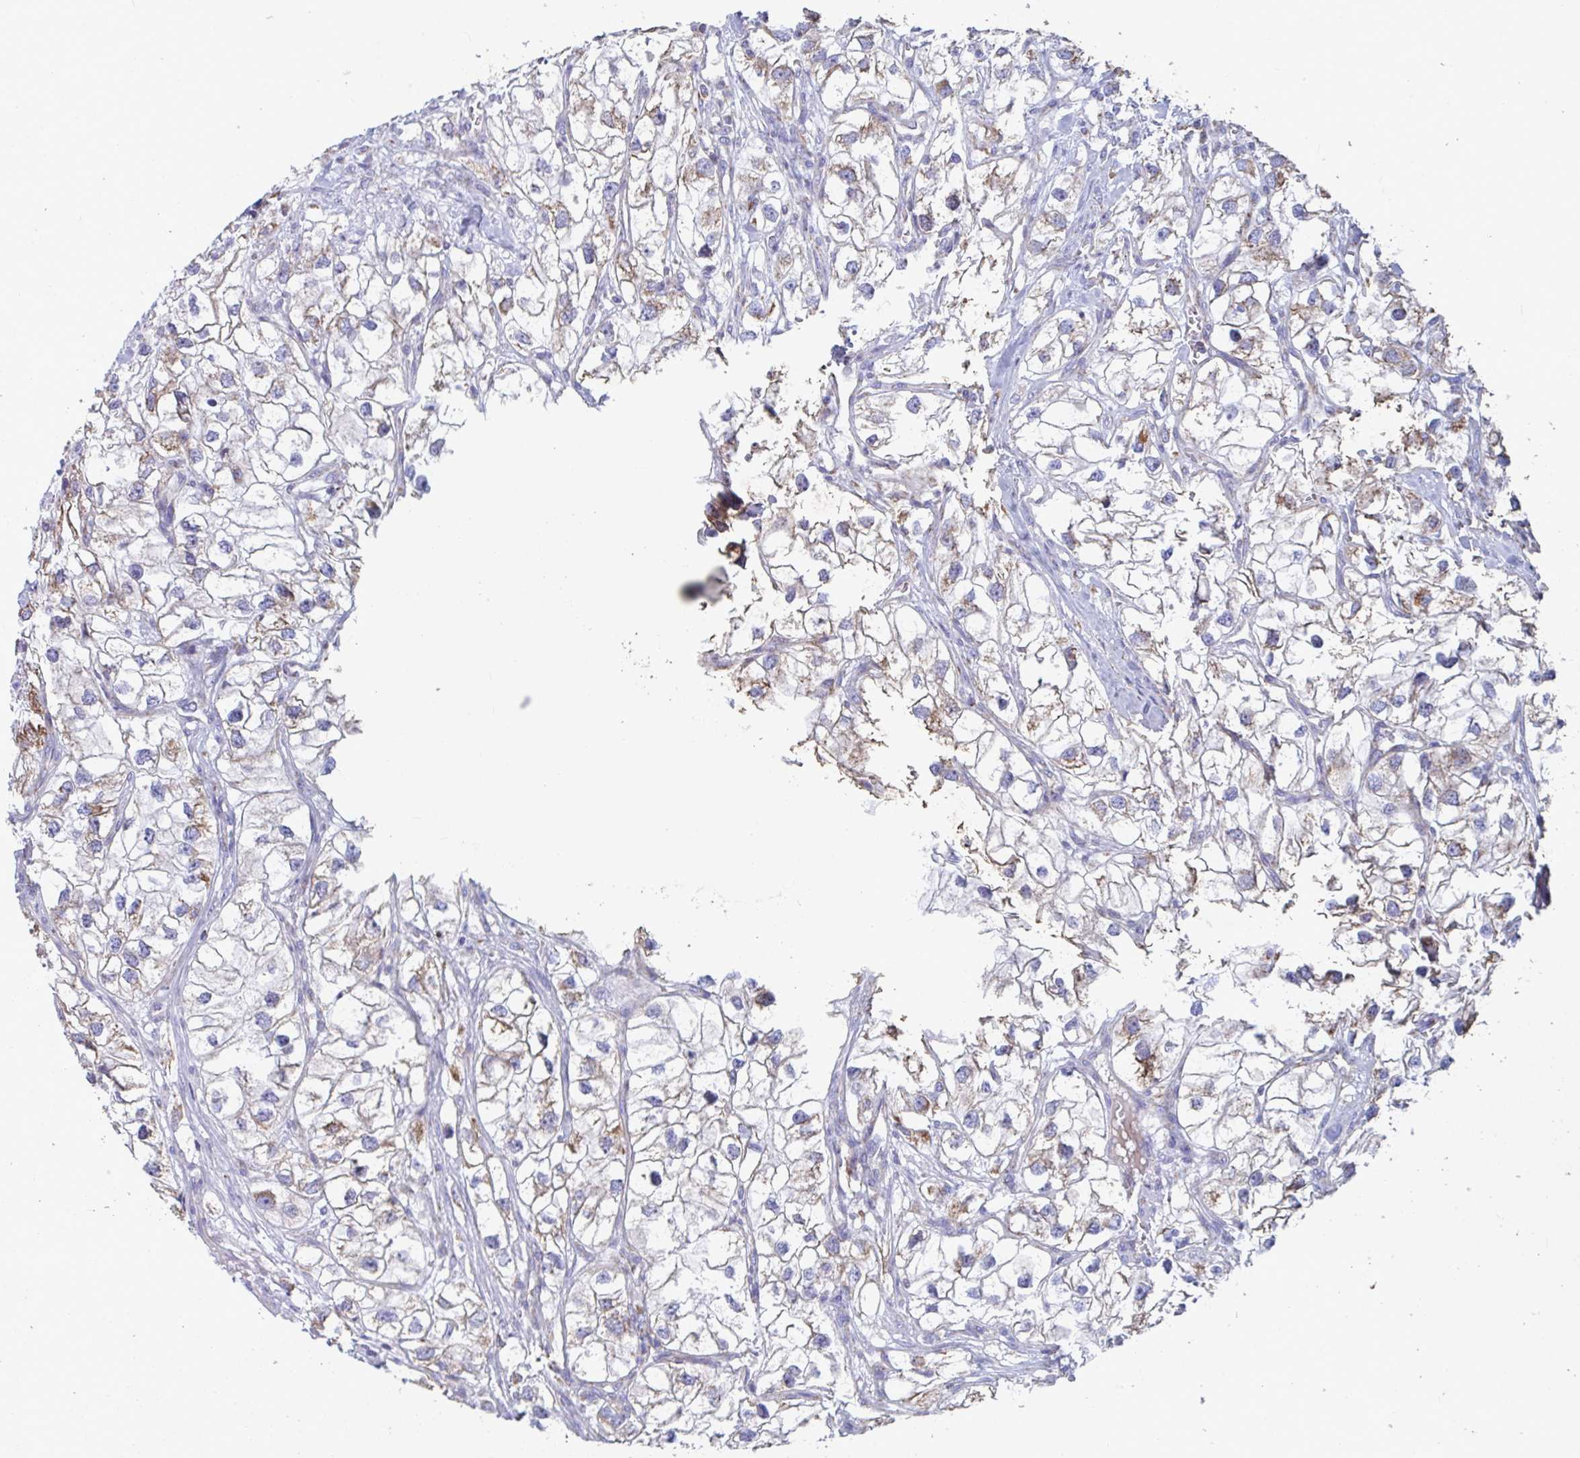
{"staining": {"intensity": "moderate", "quantity": ">75%", "location": "cytoplasmic/membranous"}, "tissue": "renal cancer", "cell_type": "Tumor cells", "image_type": "cancer", "snomed": [{"axis": "morphology", "description": "Adenocarcinoma, NOS"}, {"axis": "topography", "description": "Kidney"}], "caption": "Renal cancer tissue reveals moderate cytoplasmic/membranous positivity in about >75% of tumor cells", "gene": "BCAT2", "patient": {"sex": "male", "age": 59}}